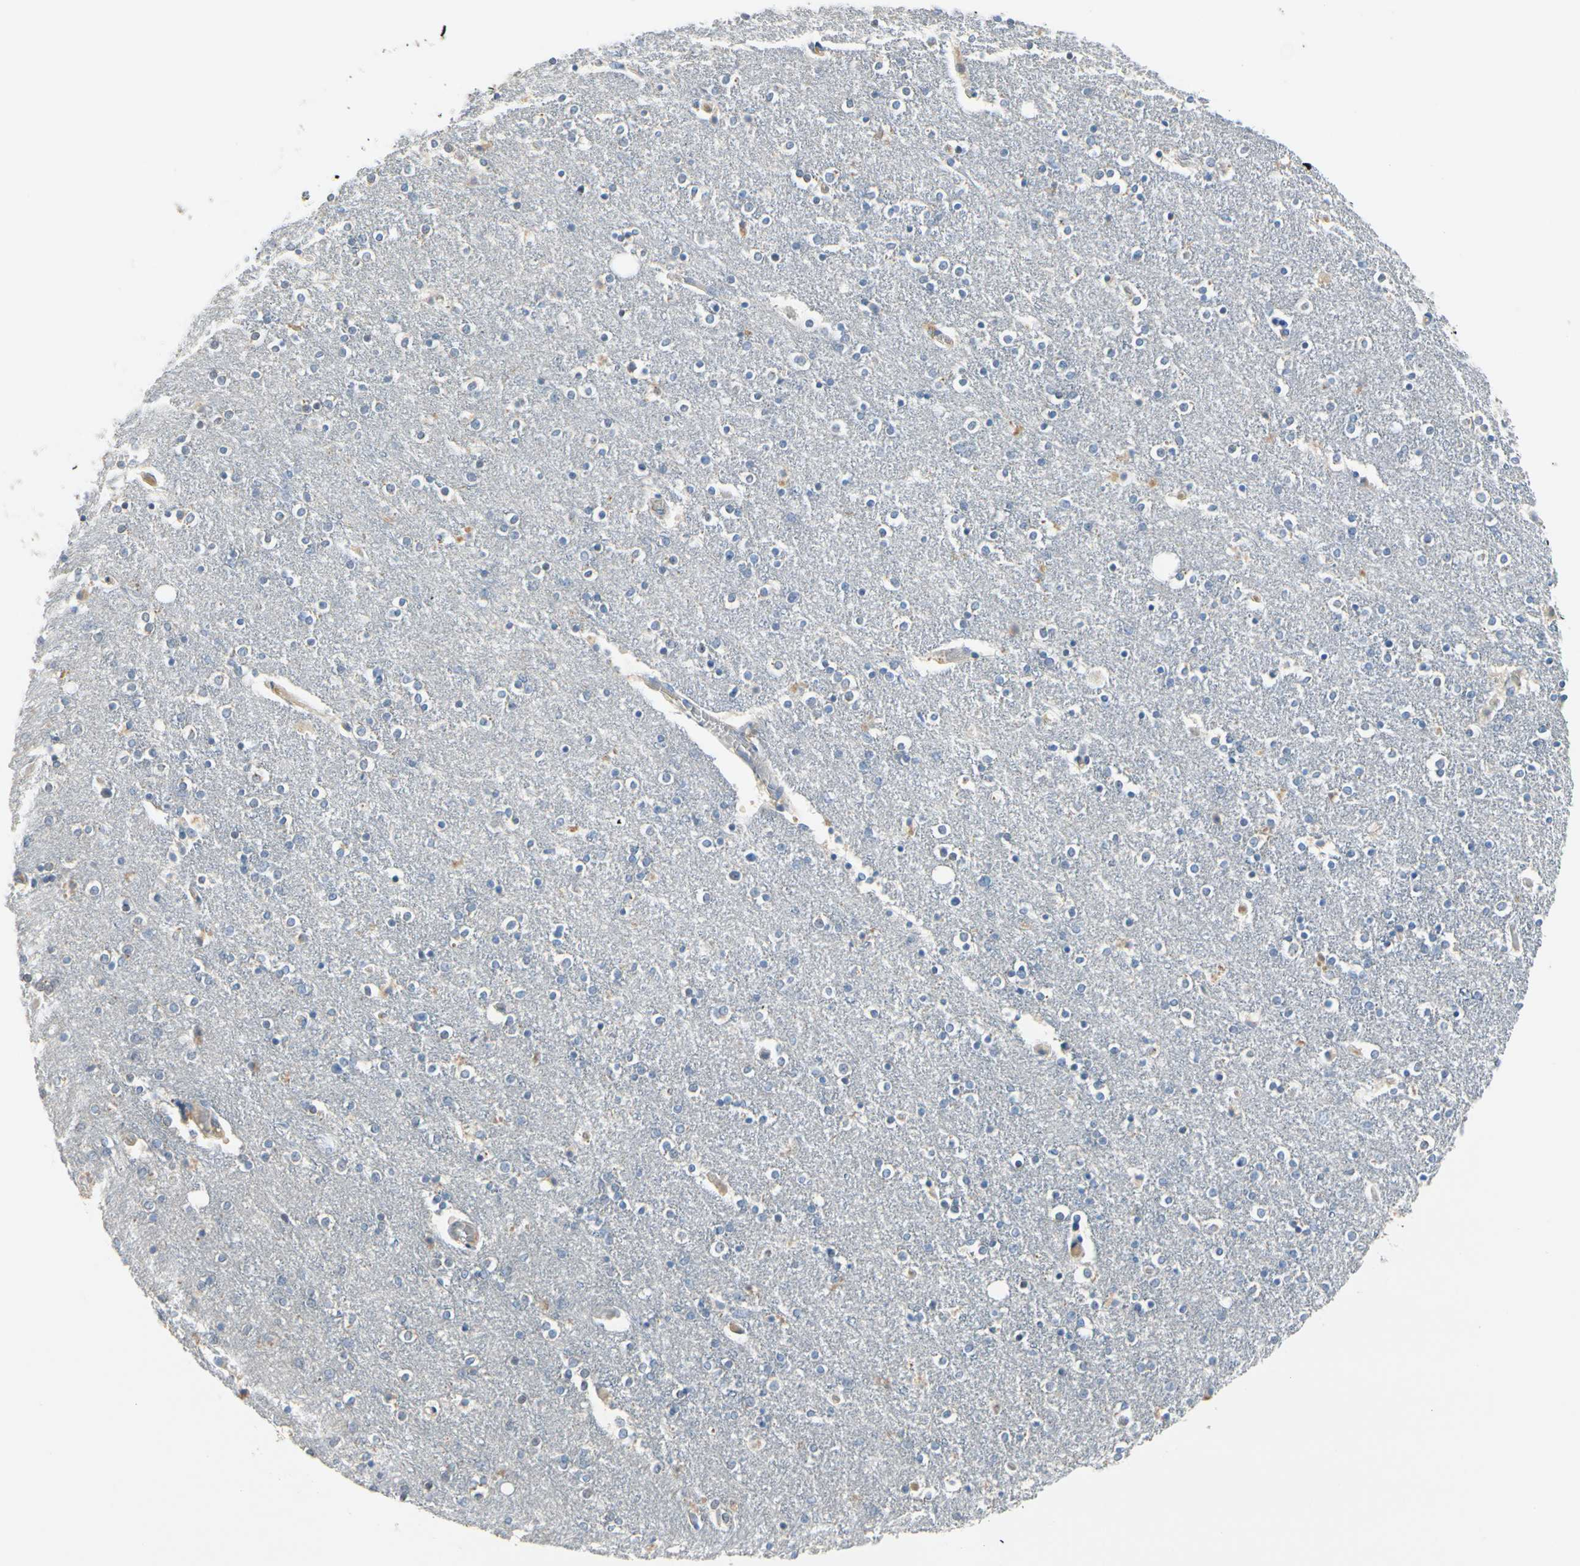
{"staining": {"intensity": "weak", "quantity": "<25%", "location": "cytoplasmic/membranous"}, "tissue": "caudate", "cell_type": "Glial cells", "image_type": "normal", "snomed": [{"axis": "morphology", "description": "Normal tissue, NOS"}, {"axis": "topography", "description": "Lateral ventricle wall"}], "caption": "Photomicrograph shows no significant protein expression in glial cells of benign caudate. (DAB (3,3'-diaminobenzidine) immunohistochemistry, high magnification).", "gene": "CKAP2", "patient": {"sex": "female", "age": 54}}